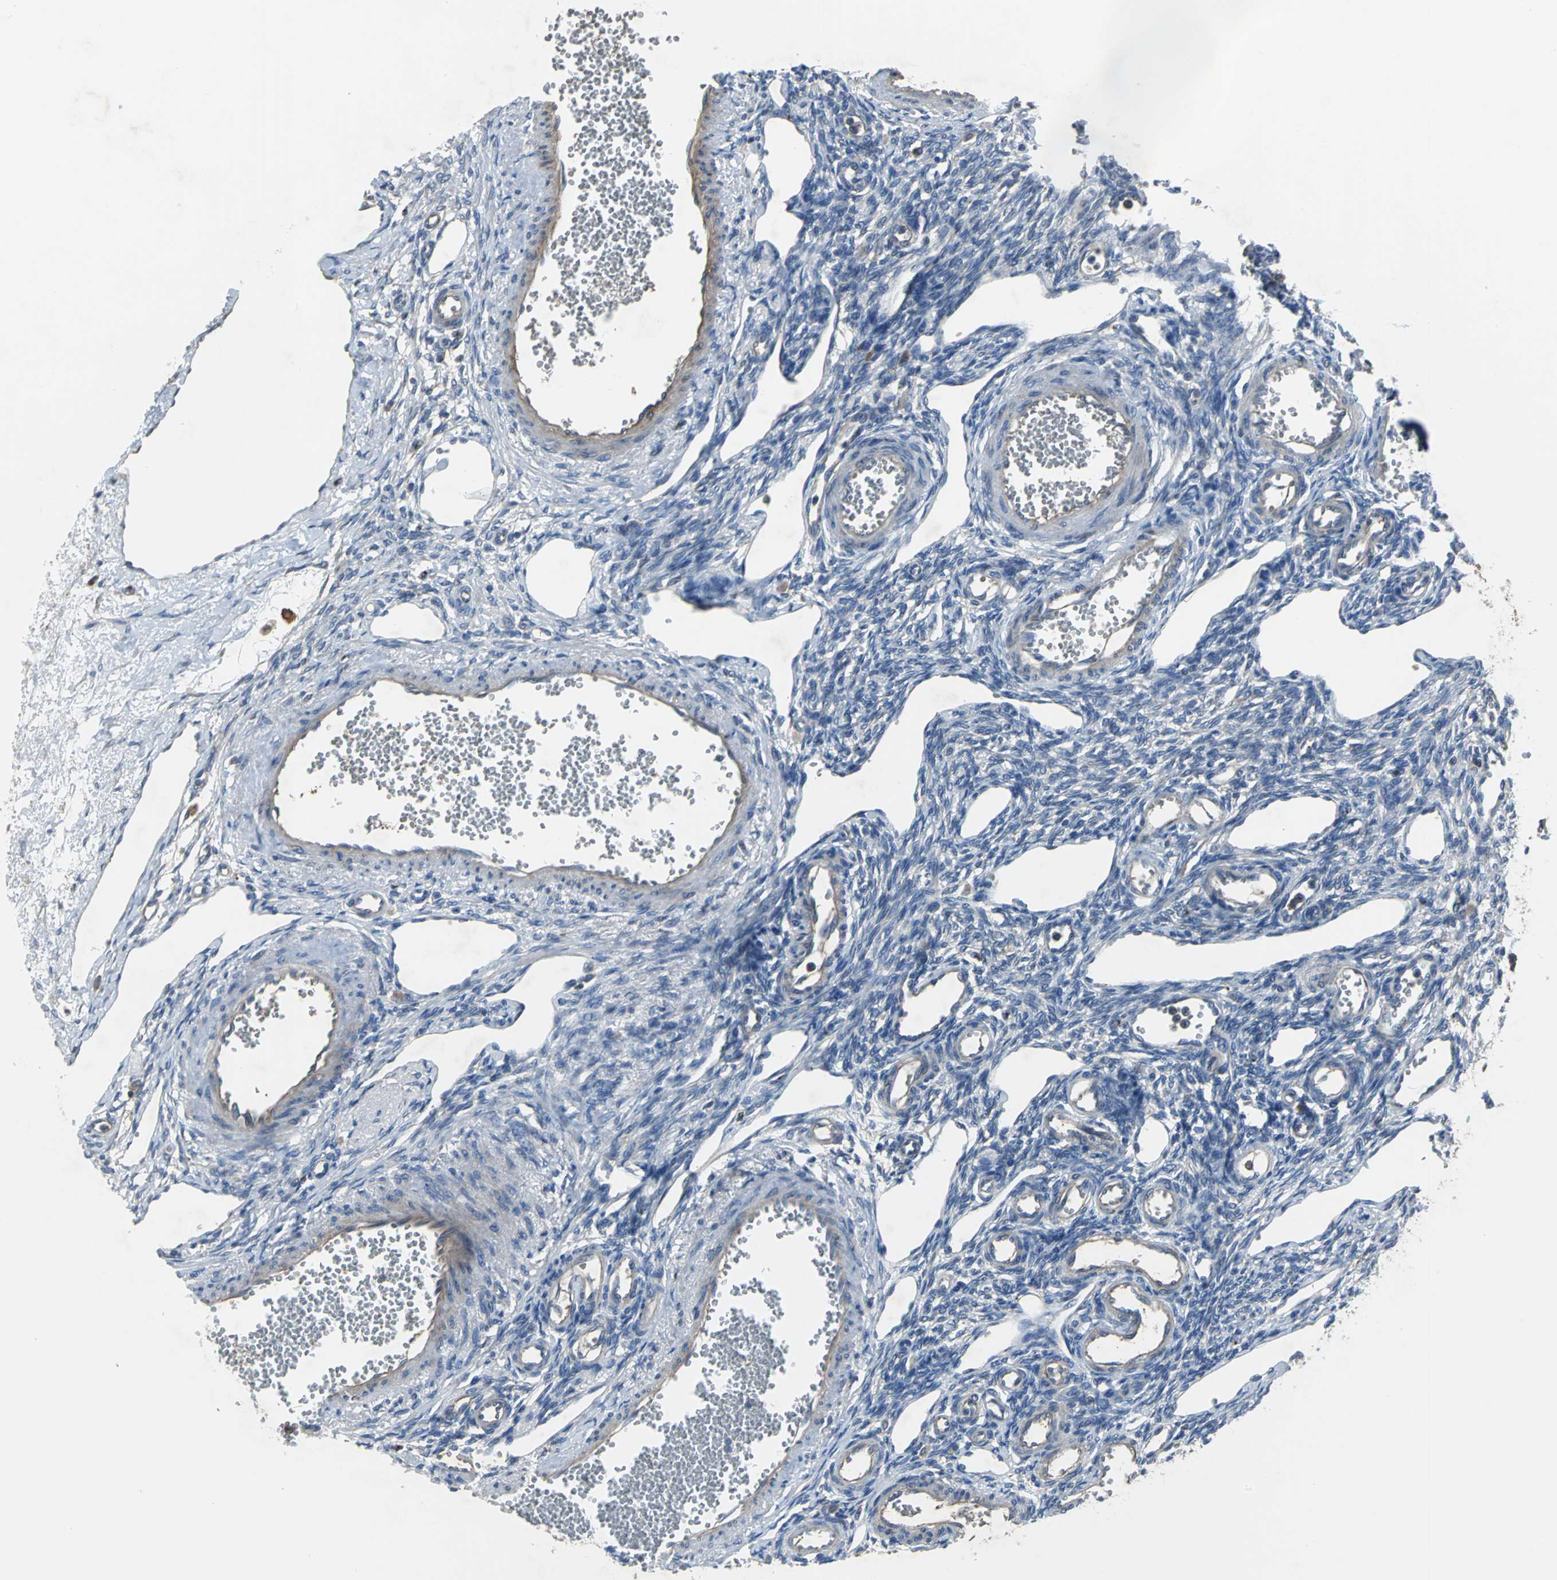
{"staining": {"intensity": "negative", "quantity": "none", "location": "none"}, "tissue": "ovary", "cell_type": "Ovarian stroma cells", "image_type": "normal", "snomed": [{"axis": "morphology", "description": "Normal tissue, NOS"}, {"axis": "topography", "description": "Ovary"}], "caption": "The immunohistochemistry (IHC) photomicrograph has no significant expression in ovarian stroma cells of ovary.", "gene": "EIF5A", "patient": {"sex": "female", "age": 33}}